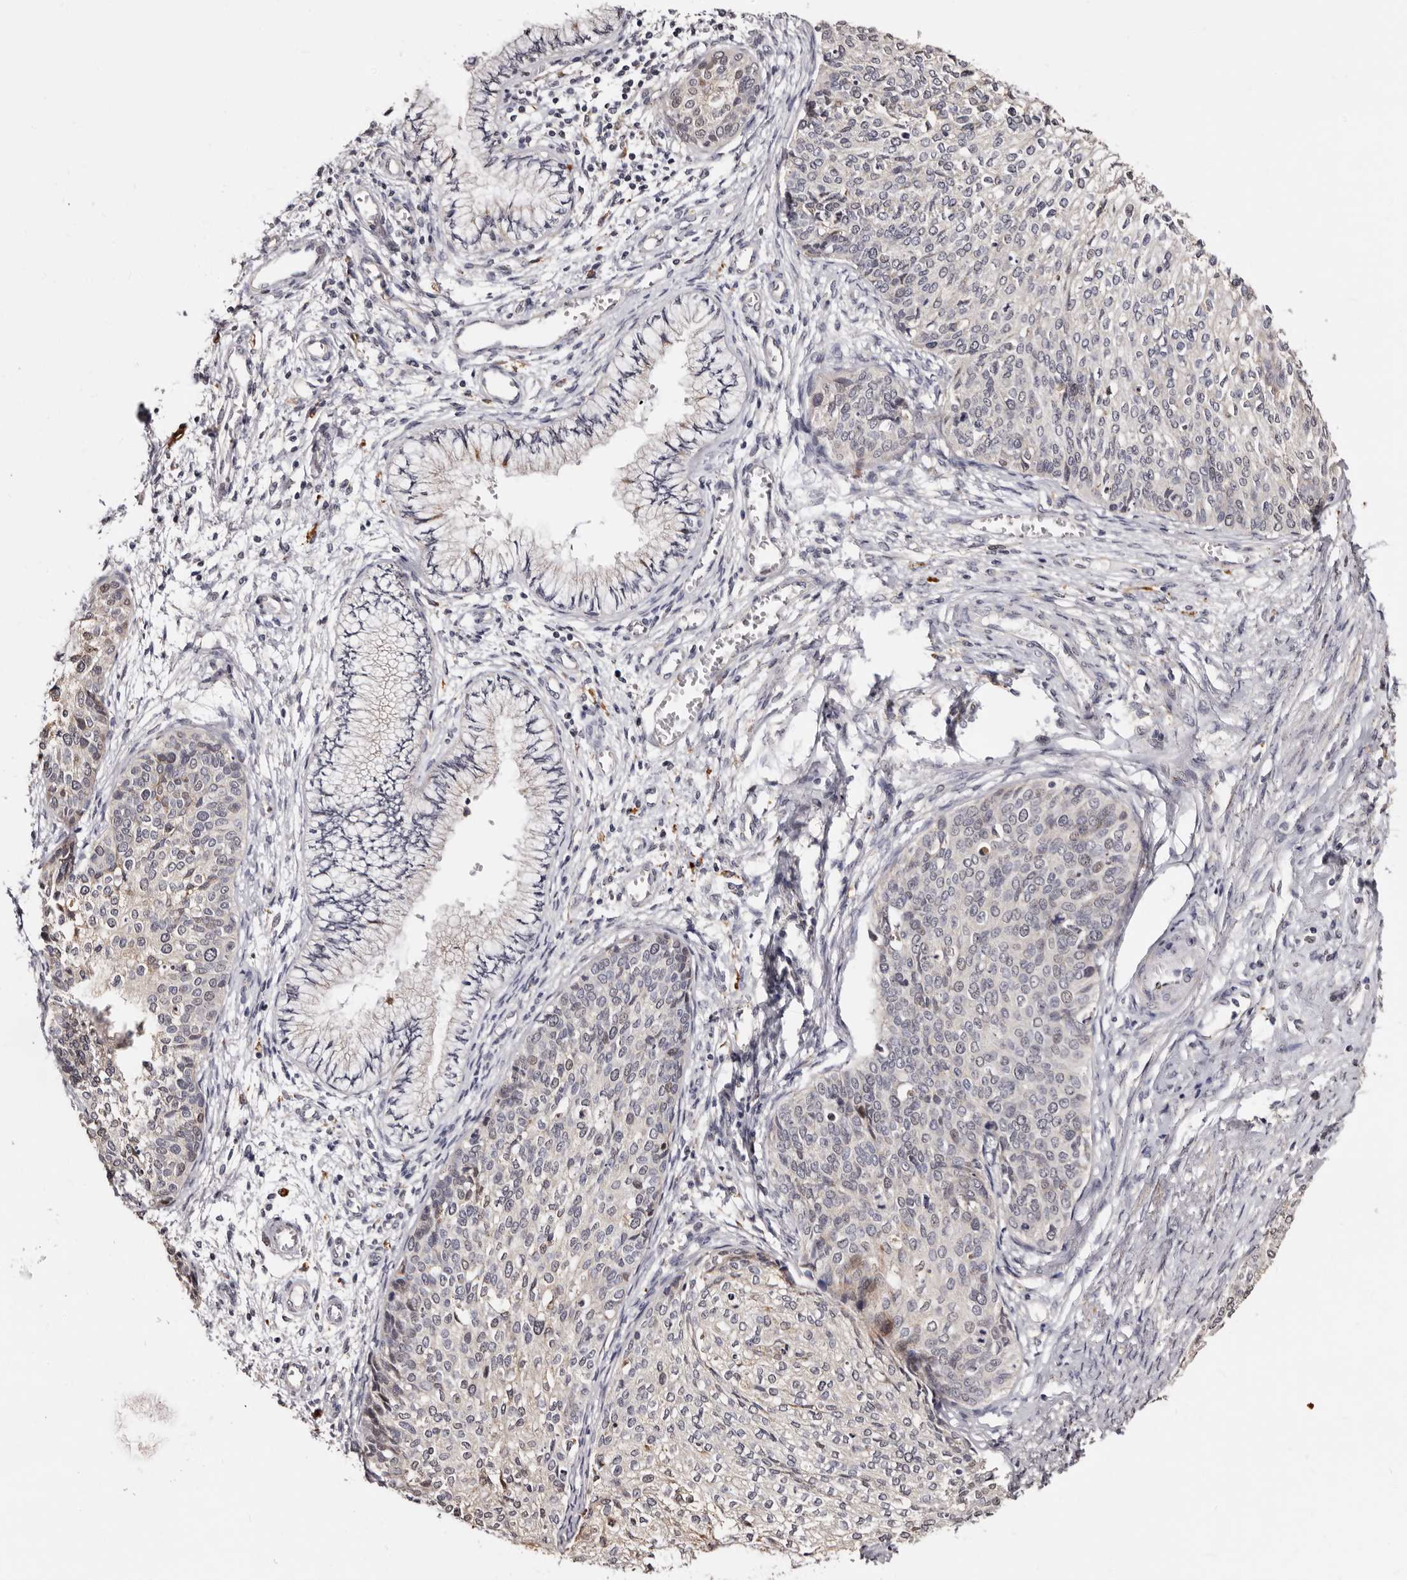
{"staining": {"intensity": "negative", "quantity": "none", "location": "none"}, "tissue": "cervical cancer", "cell_type": "Tumor cells", "image_type": "cancer", "snomed": [{"axis": "morphology", "description": "Squamous cell carcinoma, NOS"}, {"axis": "topography", "description": "Cervix"}], "caption": "Immunohistochemistry of human cervical cancer displays no staining in tumor cells.", "gene": "PTAFR", "patient": {"sex": "female", "age": 37}}